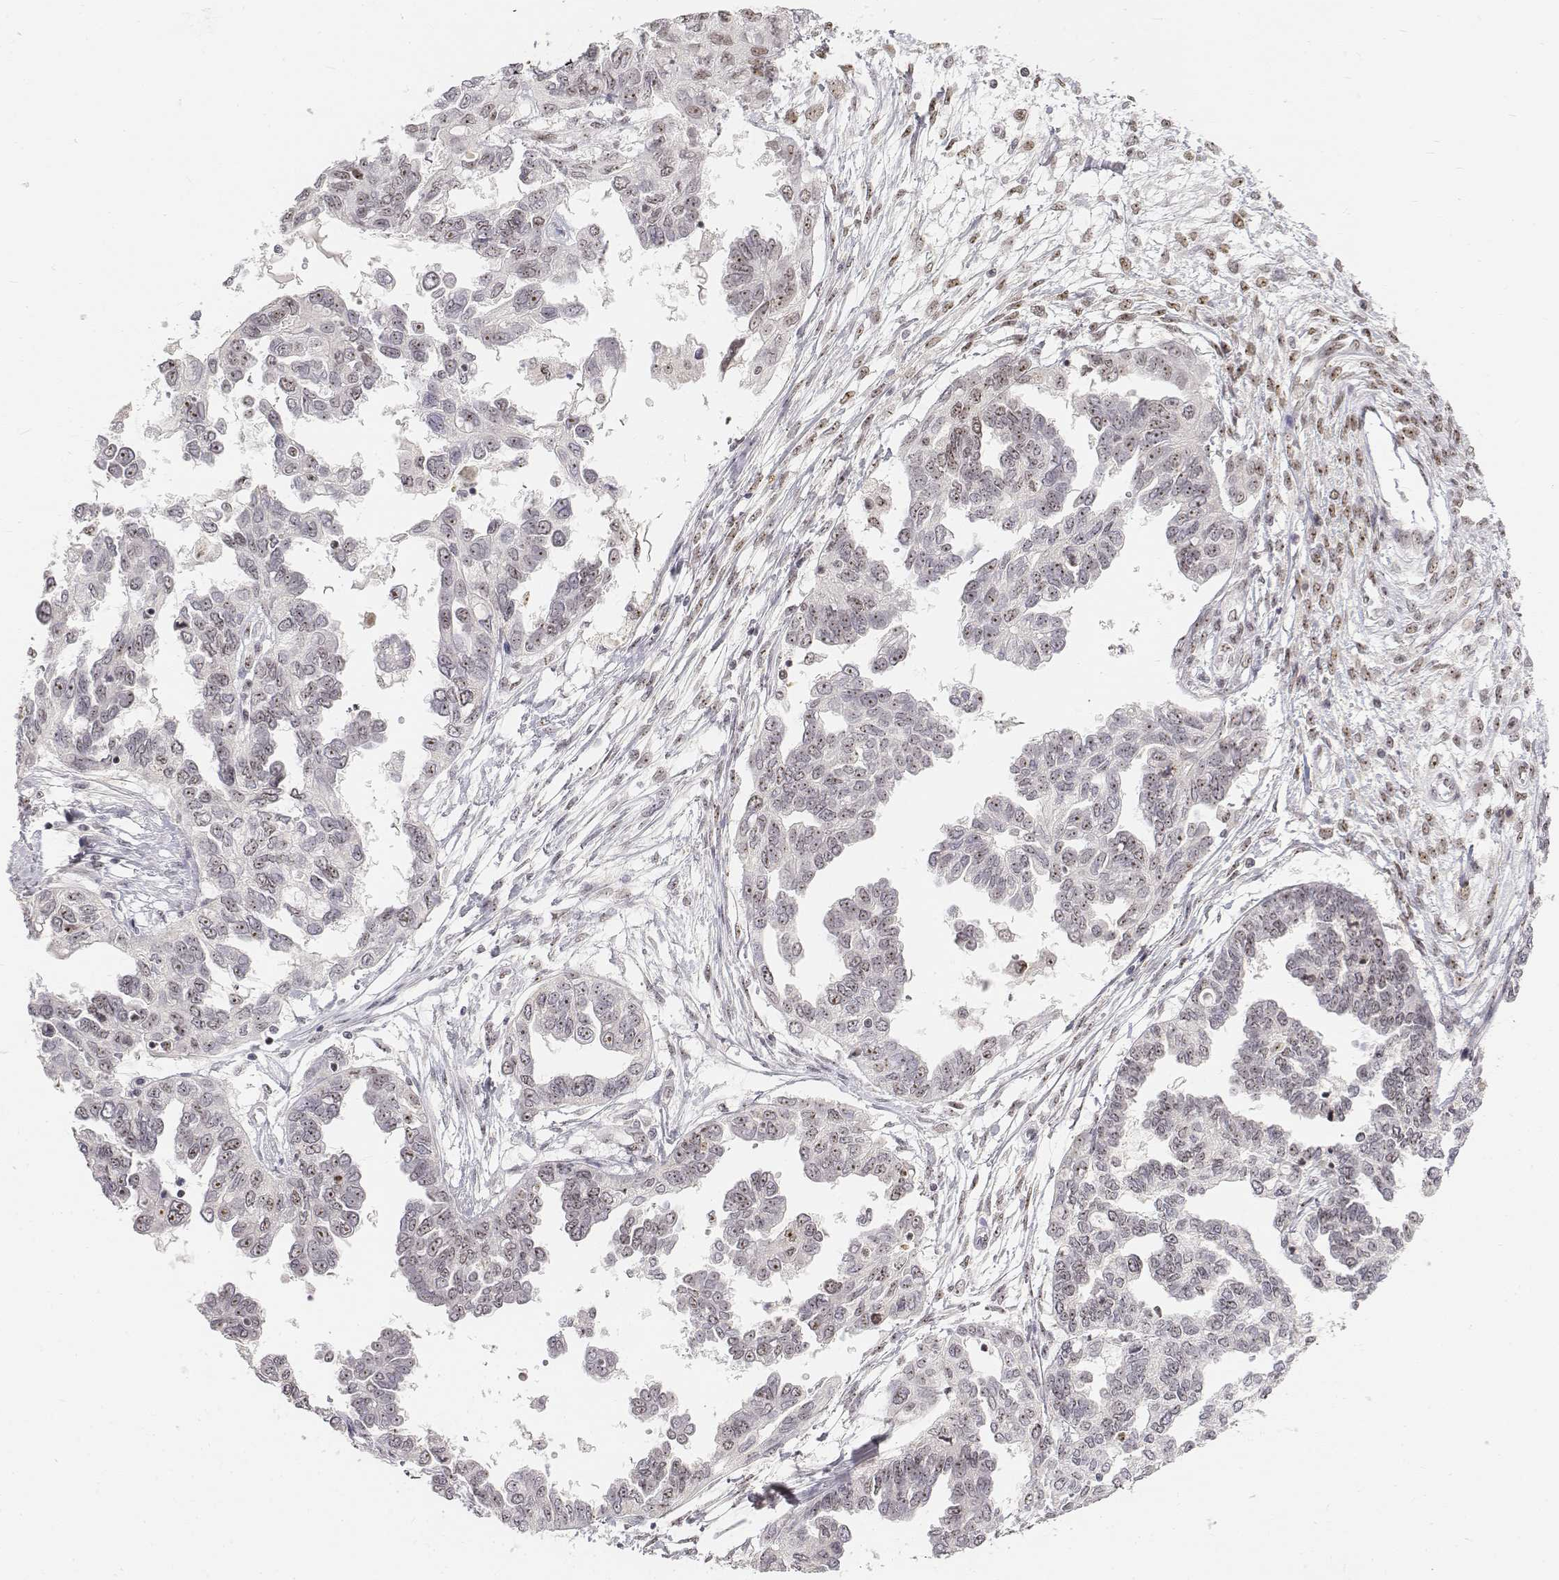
{"staining": {"intensity": "weak", "quantity": "<25%", "location": "nuclear"}, "tissue": "ovarian cancer", "cell_type": "Tumor cells", "image_type": "cancer", "snomed": [{"axis": "morphology", "description": "Cystadenocarcinoma, serous, NOS"}, {"axis": "topography", "description": "Ovary"}], "caption": "Protein analysis of ovarian cancer (serous cystadenocarcinoma) reveals no significant expression in tumor cells.", "gene": "PHF6", "patient": {"sex": "female", "age": 53}}